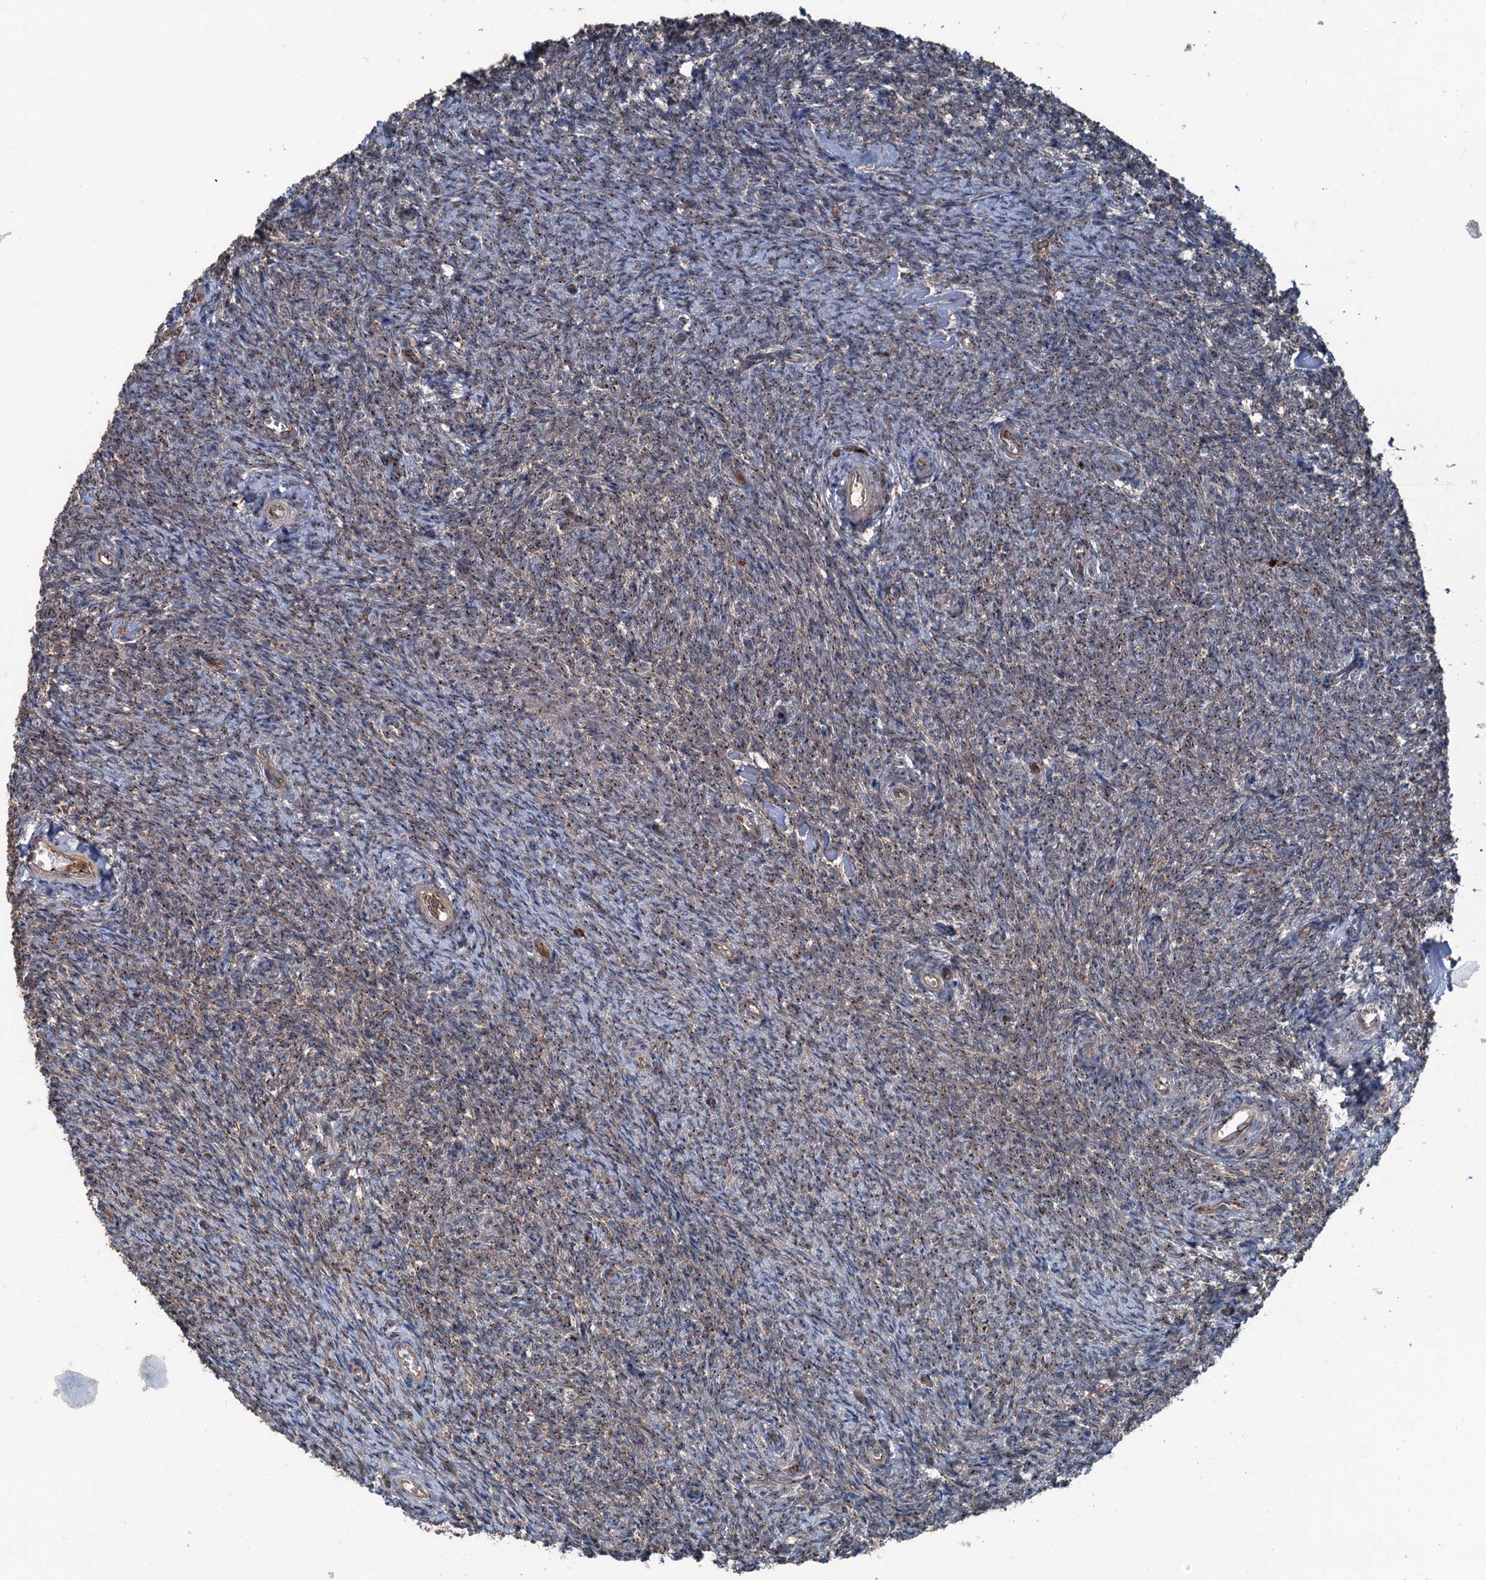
{"staining": {"intensity": "weak", "quantity": "<25%", "location": "cytoplasmic/membranous"}, "tissue": "ovary", "cell_type": "Ovarian stroma cells", "image_type": "normal", "snomed": [{"axis": "morphology", "description": "Normal tissue, NOS"}, {"axis": "topography", "description": "Ovary"}], "caption": "Immunohistochemical staining of normal human ovary shows no significant positivity in ovarian stroma cells. (DAB immunohistochemistry (IHC), high magnification).", "gene": "CALCOCO1", "patient": {"sex": "female", "age": 44}}